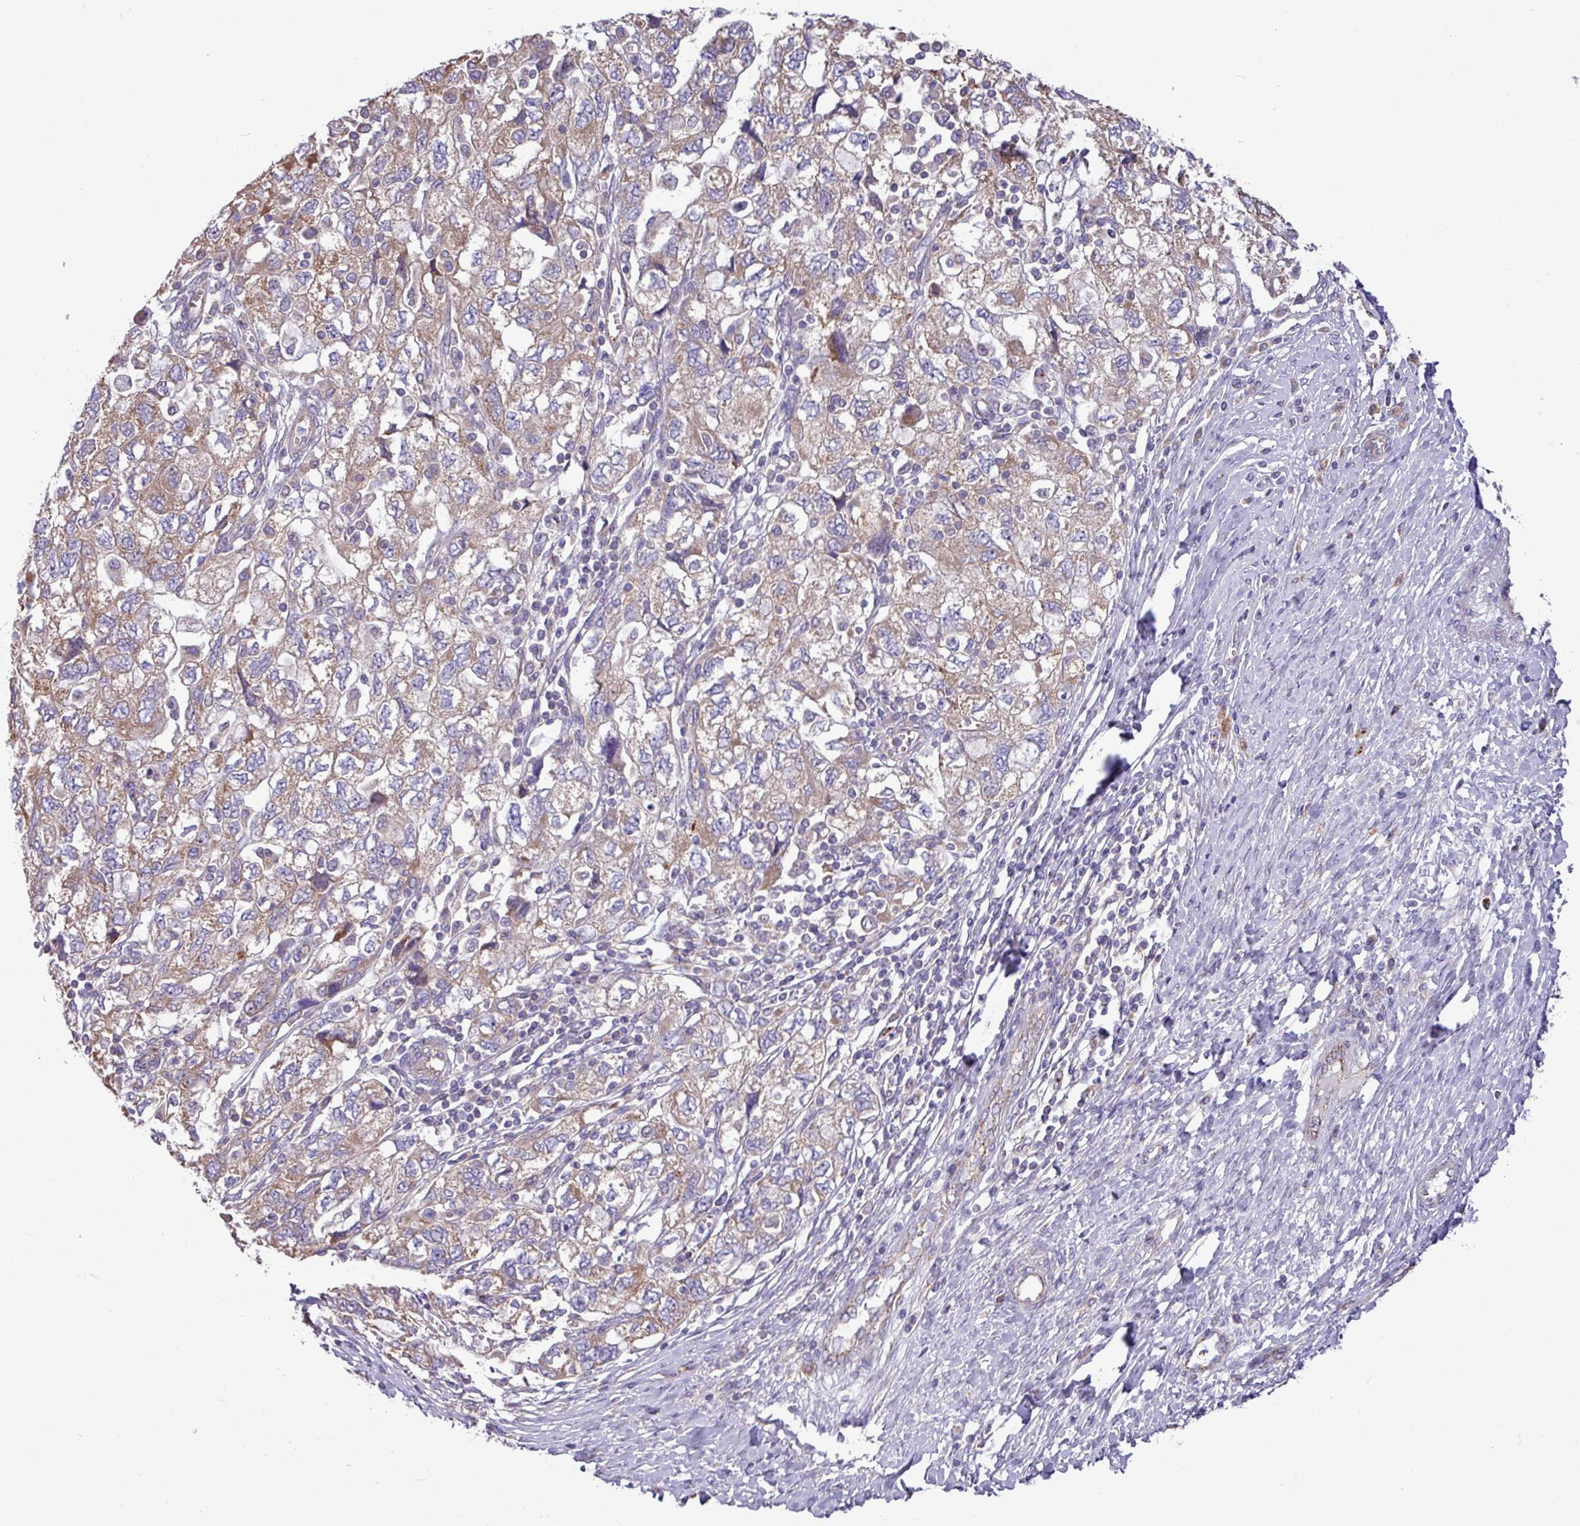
{"staining": {"intensity": "weak", "quantity": "25%-75%", "location": "cytoplasmic/membranous"}, "tissue": "ovarian cancer", "cell_type": "Tumor cells", "image_type": "cancer", "snomed": [{"axis": "morphology", "description": "Carcinoma, NOS"}, {"axis": "morphology", "description": "Cystadenocarcinoma, serous, NOS"}, {"axis": "topography", "description": "Ovary"}], "caption": "Carcinoma (ovarian) stained for a protein (brown) demonstrates weak cytoplasmic/membranous positive staining in approximately 25%-75% of tumor cells.", "gene": "PPM1J", "patient": {"sex": "female", "age": 69}}